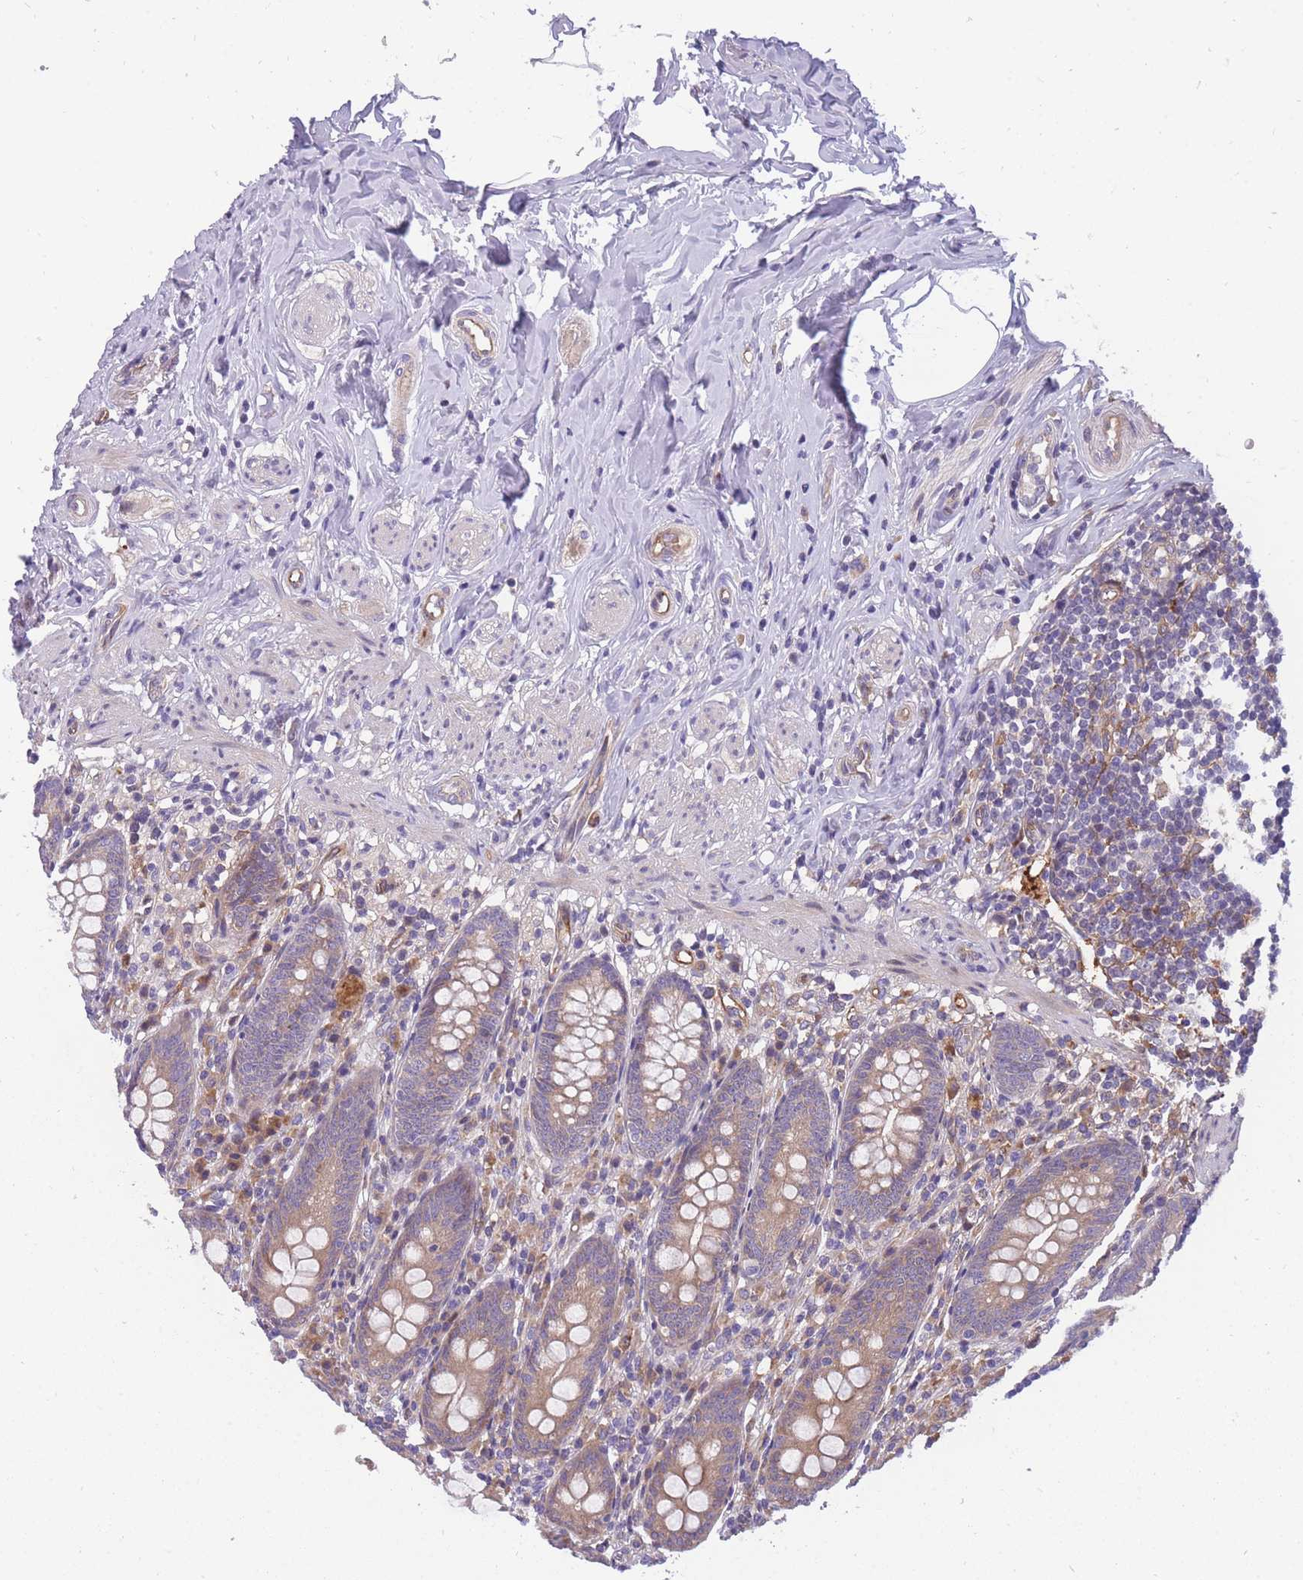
{"staining": {"intensity": "strong", "quantity": "25%-75%", "location": "cytoplasmic/membranous"}, "tissue": "appendix", "cell_type": "Glandular cells", "image_type": "normal", "snomed": [{"axis": "morphology", "description": "Normal tissue, NOS"}, {"axis": "topography", "description": "Appendix"}], "caption": "A high-resolution micrograph shows IHC staining of benign appendix, which displays strong cytoplasmic/membranous expression in approximately 25%-75% of glandular cells. The staining was performed using DAB (3,3'-diaminobenzidine) to visualize the protein expression in brown, while the nuclei were stained in blue with hematoxylin (Magnification: 20x).", "gene": "CRYGN", "patient": {"sex": "male", "age": 55}}